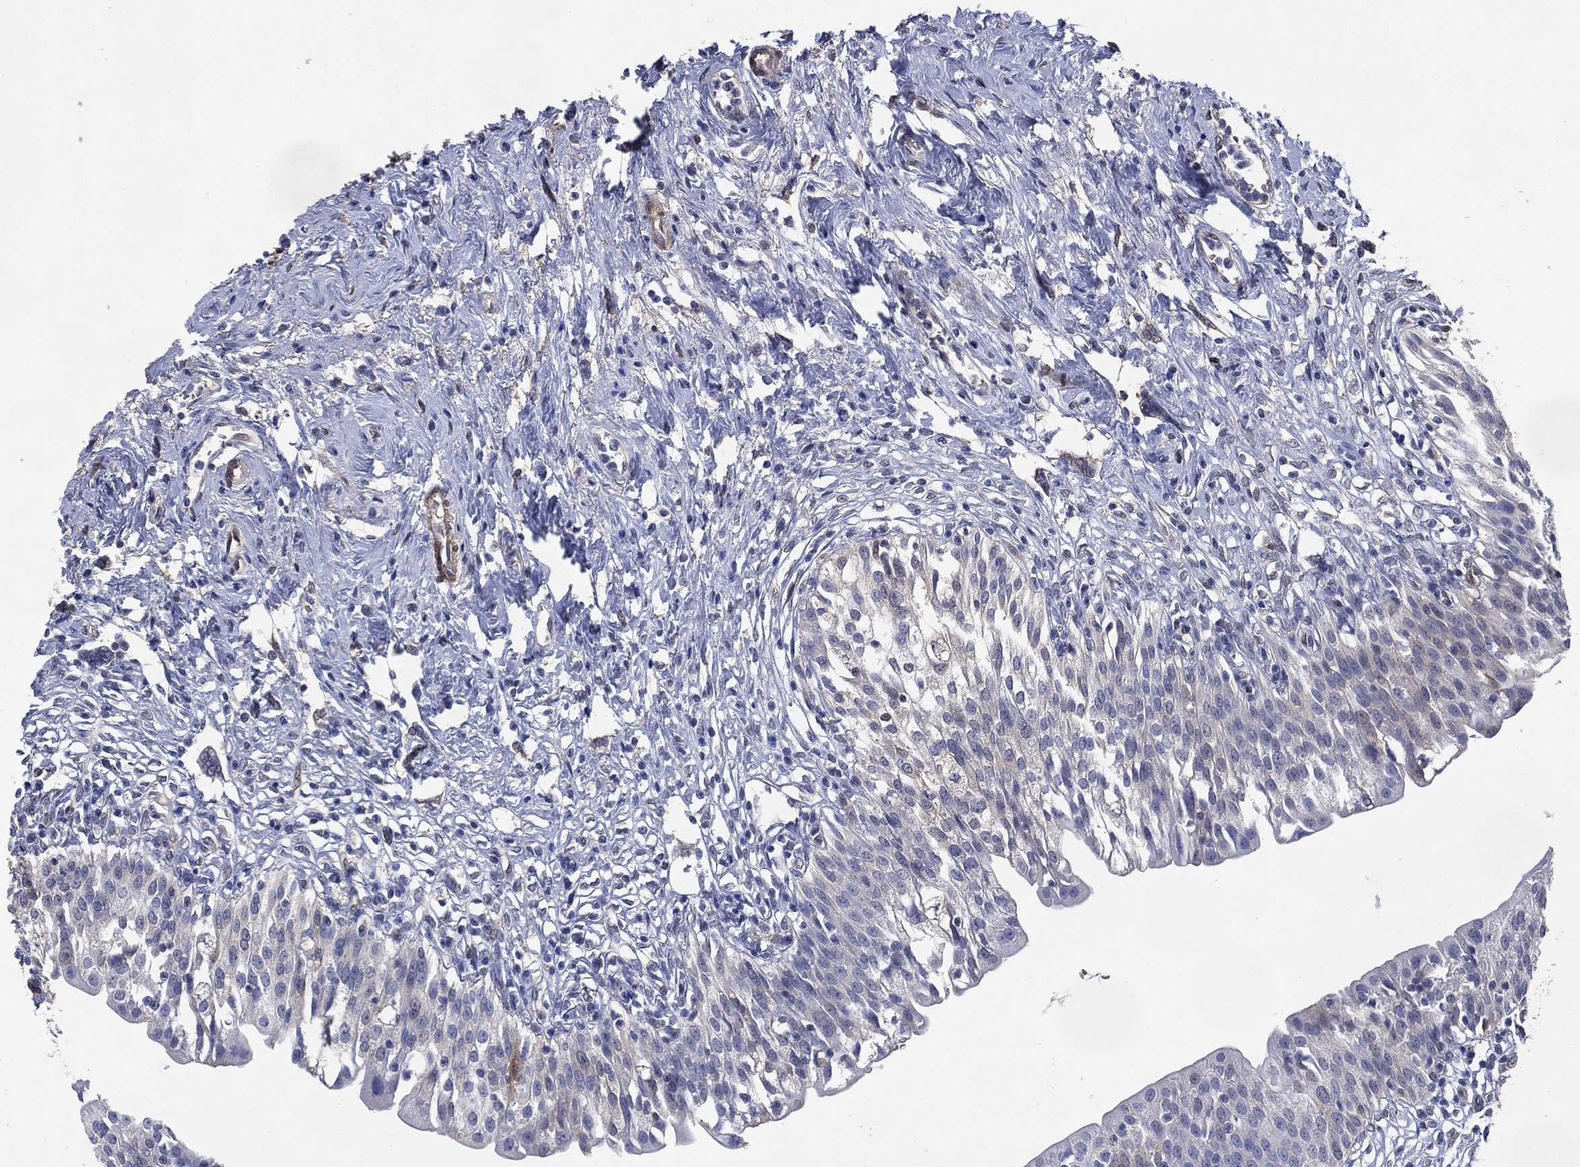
{"staining": {"intensity": "negative", "quantity": "none", "location": "none"}, "tissue": "urinary bladder", "cell_type": "Urothelial cells", "image_type": "normal", "snomed": [{"axis": "morphology", "description": "Normal tissue, NOS"}, {"axis": "topography", "description": "Urinary bladder"}], "caption": "High power microscopy photomicrograph of an IHC histopathology image of benign urinary bladder, revealing no significant staining in urothelial cells.", "gene": "AK1", "patient": {"sex": "male", "age": 76}}